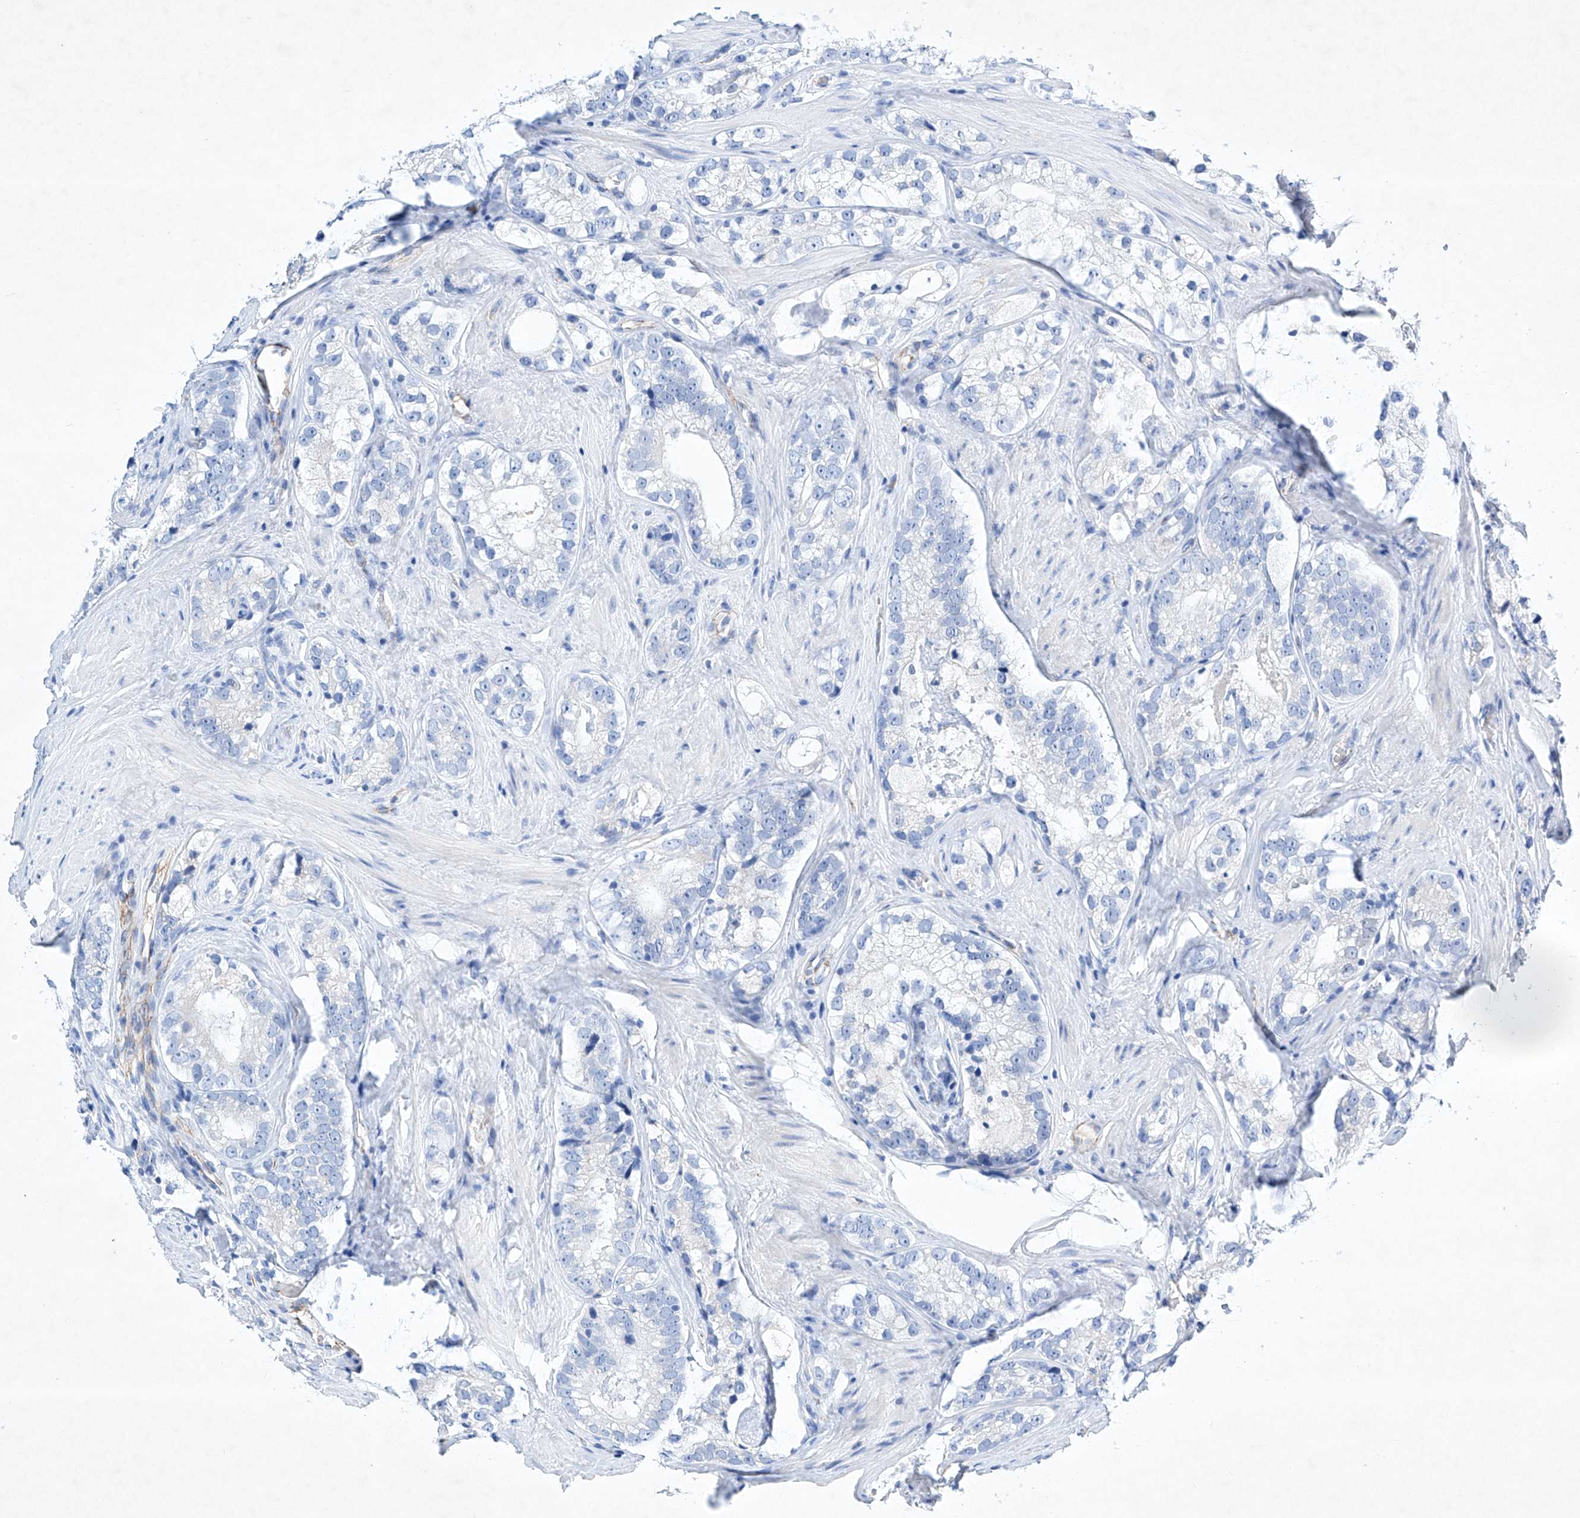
{"staining": {"intensity": "negative", "quantity": "none", "location": "none"}, "tissue": "prostate cancer", "cell_type": "Tumor cells", "image_type": "cancer", "snomed": [{"axis": "morphology", "description": "Adenocarcinoma, High grade"}, {"axis": "topography", "description": "Prostate"}], "caption": "The immunohistochemistry (IHC) image has no significant staining in tumor cells of prostate cancer tissue. (Brightfield microscopy of DAB (3,3'-diaminobenzidine) immunohistochemistry at high magnification).", "gene": "ETV7", "patient": {"sex": "male", "age": 56}}